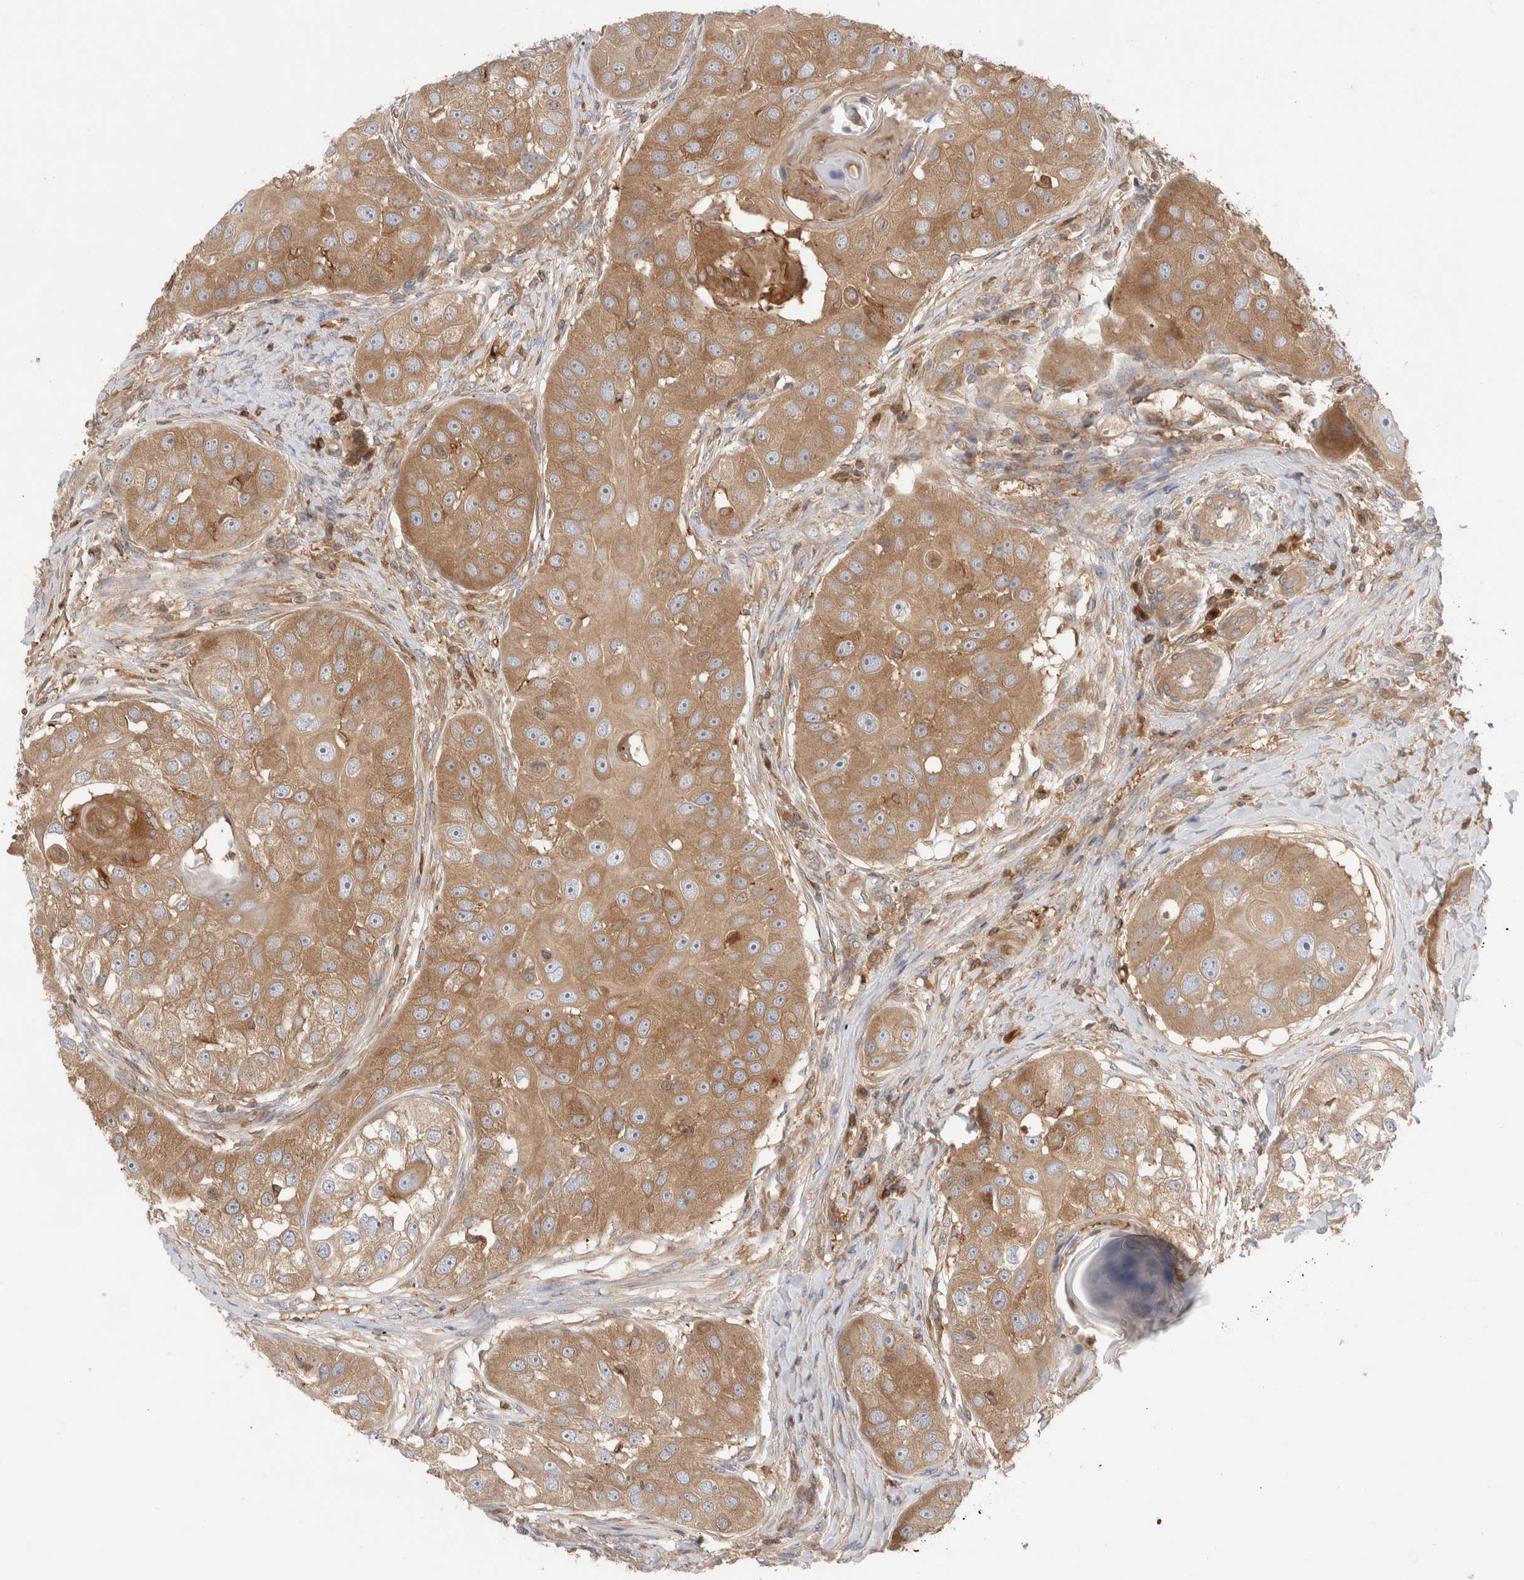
{"staining": {"intensity": "moderate", "quantity": ">75%", "location": "cytoplasmic/membranous"}, "tissue": "head and neck cancer", "cell_type": "Tumor cells", "image_type": "cancer", "snomed": [{"axis": "morphology", "description": "Normal tissue, NOS"}, {"axis": "morphology", "description": "Squamous cell carcinoma, NOS"}, {"axis": "topography", "description": "Skeletal muscle"}, {"axis": "topography", "description": "Head-Neck"}], "caption": "Brown immunohistochemical staining in head and neck cancer (squamous cell carcinoma) reveals moderate cytoplasmic/membranous expression in about >75% of tumor cells. The staining is performed using DAB (3,3'-diaminobenzidine) brown chromogen to label protein expression. The nuclei are counter-stained blue using hematoxylin.", "gene": "KLHL14", "patient": {"sex": "male", "age": 51}}